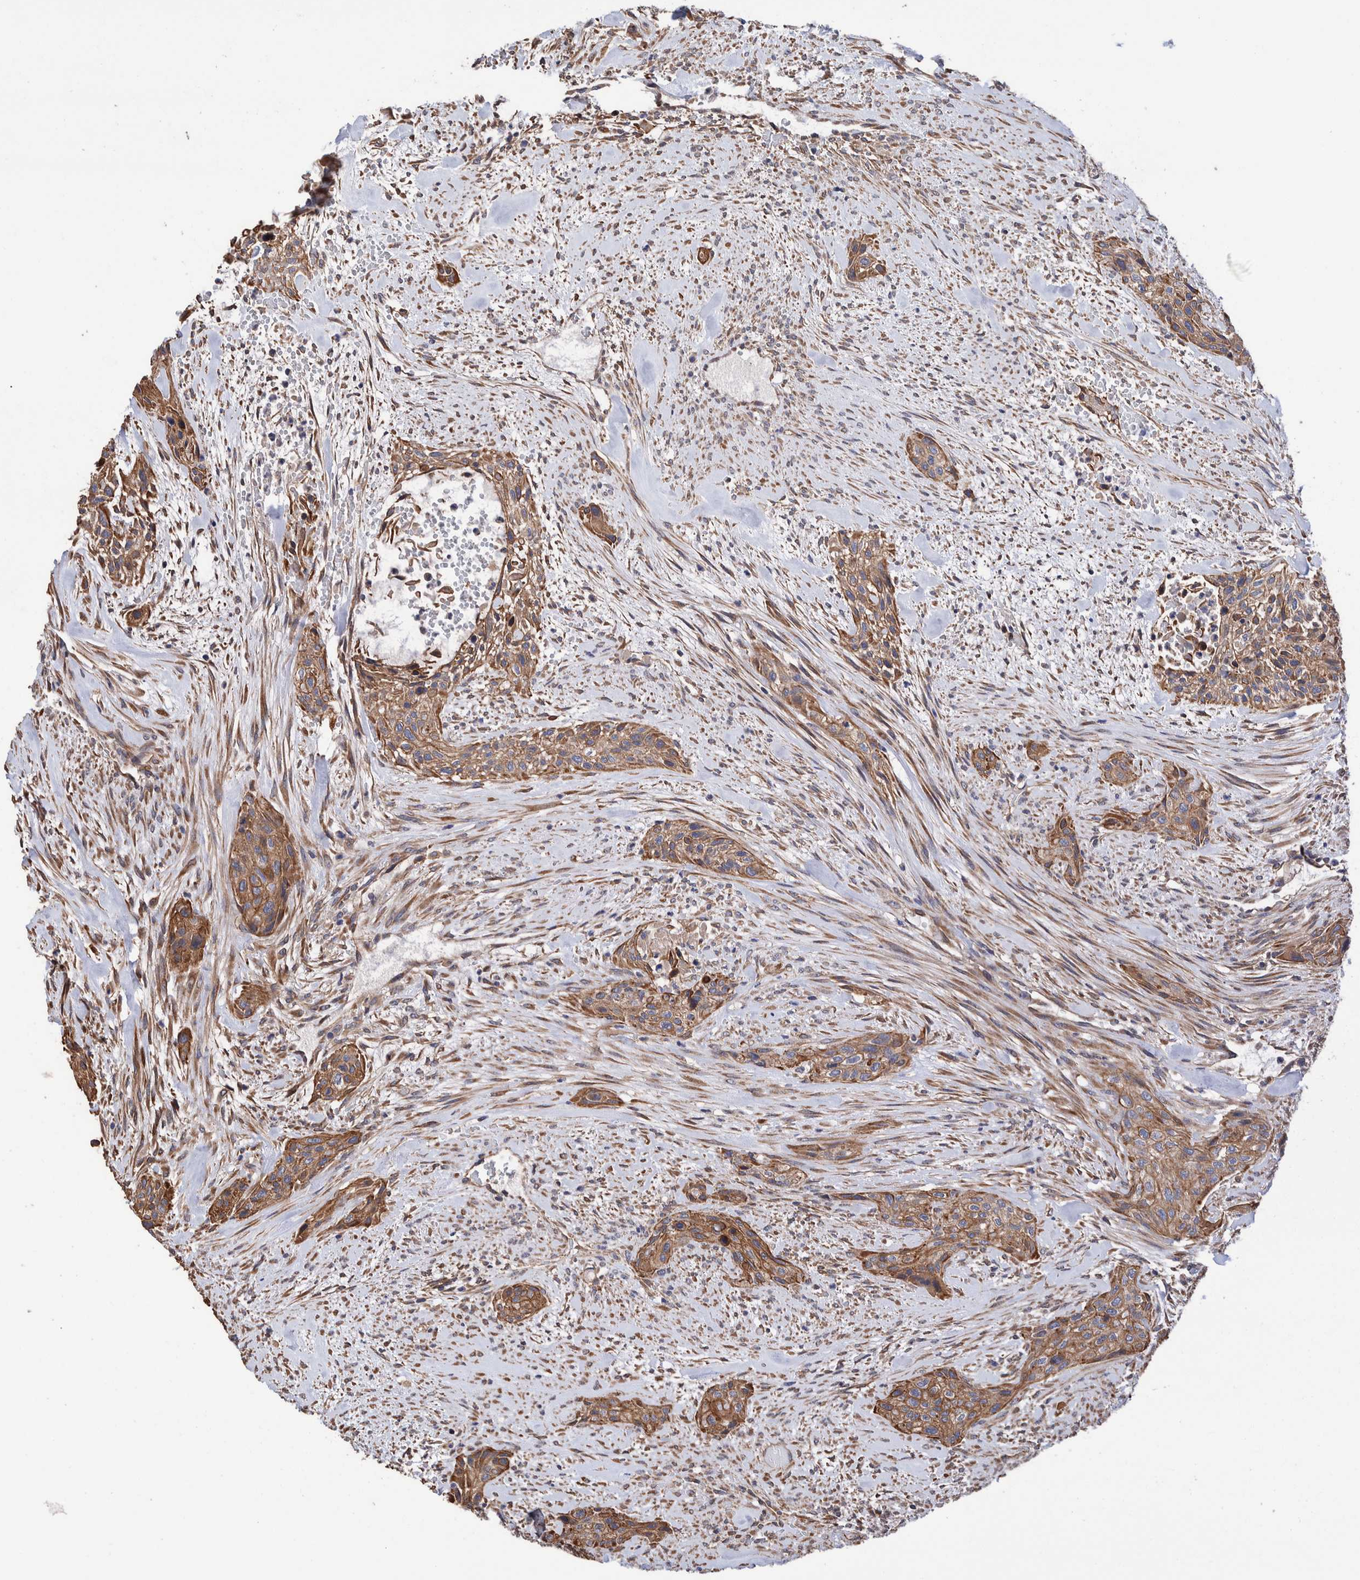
{"staining": {"intensity": "moderate", "quantity": ">75%", "location": "cytoplasmic/membranous"}, "tissue": "urothelial cancer", "cell_type": "Tumor cells", "image_type": "cancer", "snomed": [{"axis": "morphology", "description": "Urothelial carcinoma, High grade"}, {"axis": "topography", "description": "Urinary bladder"}], "caption": "The histopathology image shows immunohistochemical staining of urothelial cancer. There is moderate cytoplasmic/membranous expression is appreciated in about >75% of tumor cells.", "gene": "SLC45A4", "patient": {"sex": "male", "age": 35}}